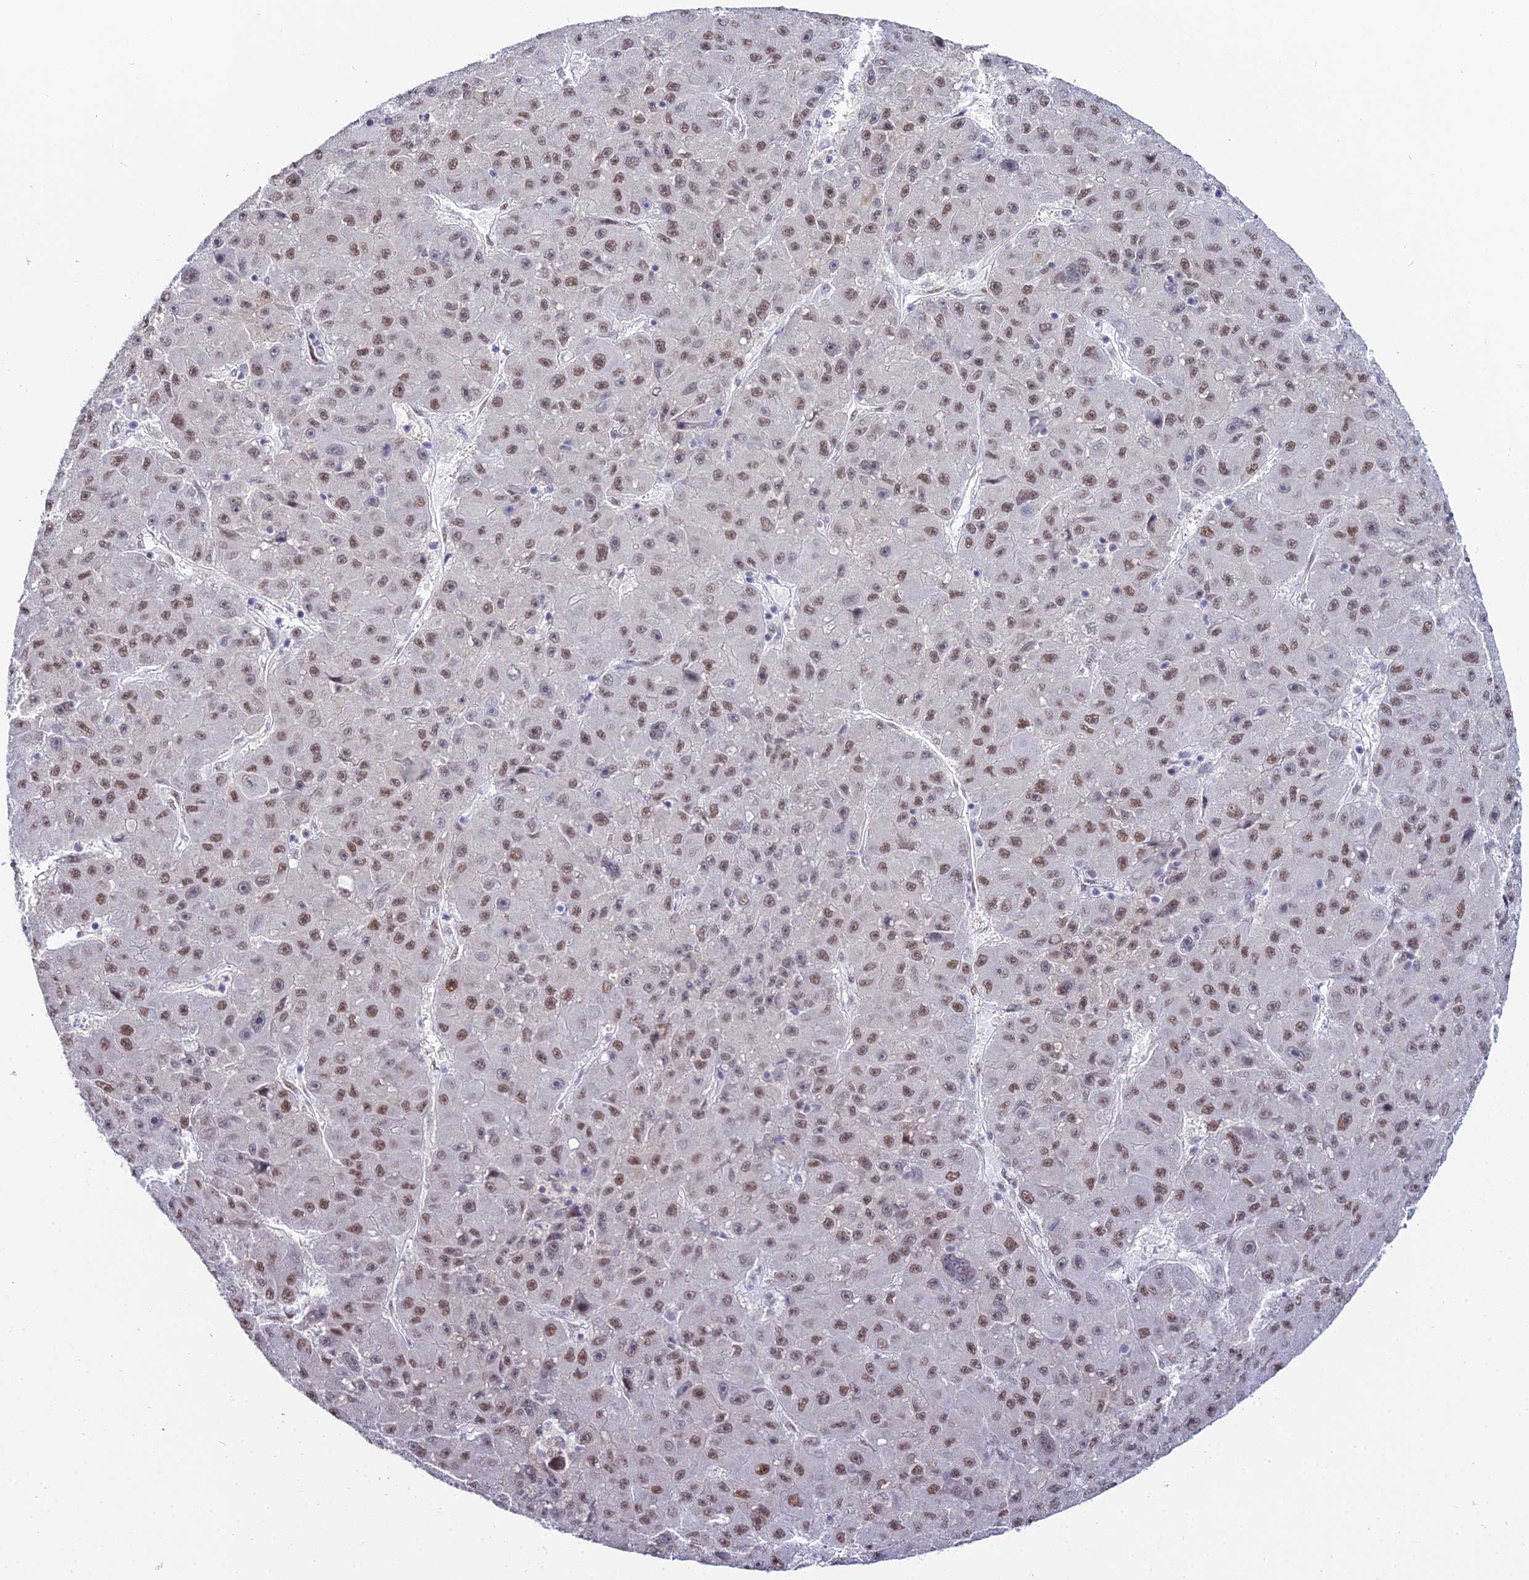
{"staining": {"intensity": "weak", "quantity": ">75%", "location": "nuclear"}, "tissue": "liver cancer", "cell_type": "Tumor cells", "image_type": "cancer", "snomed": [{"axis": "morphology", "description": "Carcinoma, Hepatocellular, NOS"}, {"axis": "topography", "description": "Liver"}], "caption": "IHC of human liver cancer demonstrates low levels of weak nuclear staining in about >75% of tumor cells. Immunohistochemistry (ihc) stains the protein in brown and the nuclei are stained blue.", "gene": "RBM12", "patient": {"sex": "male", "age": 67}}